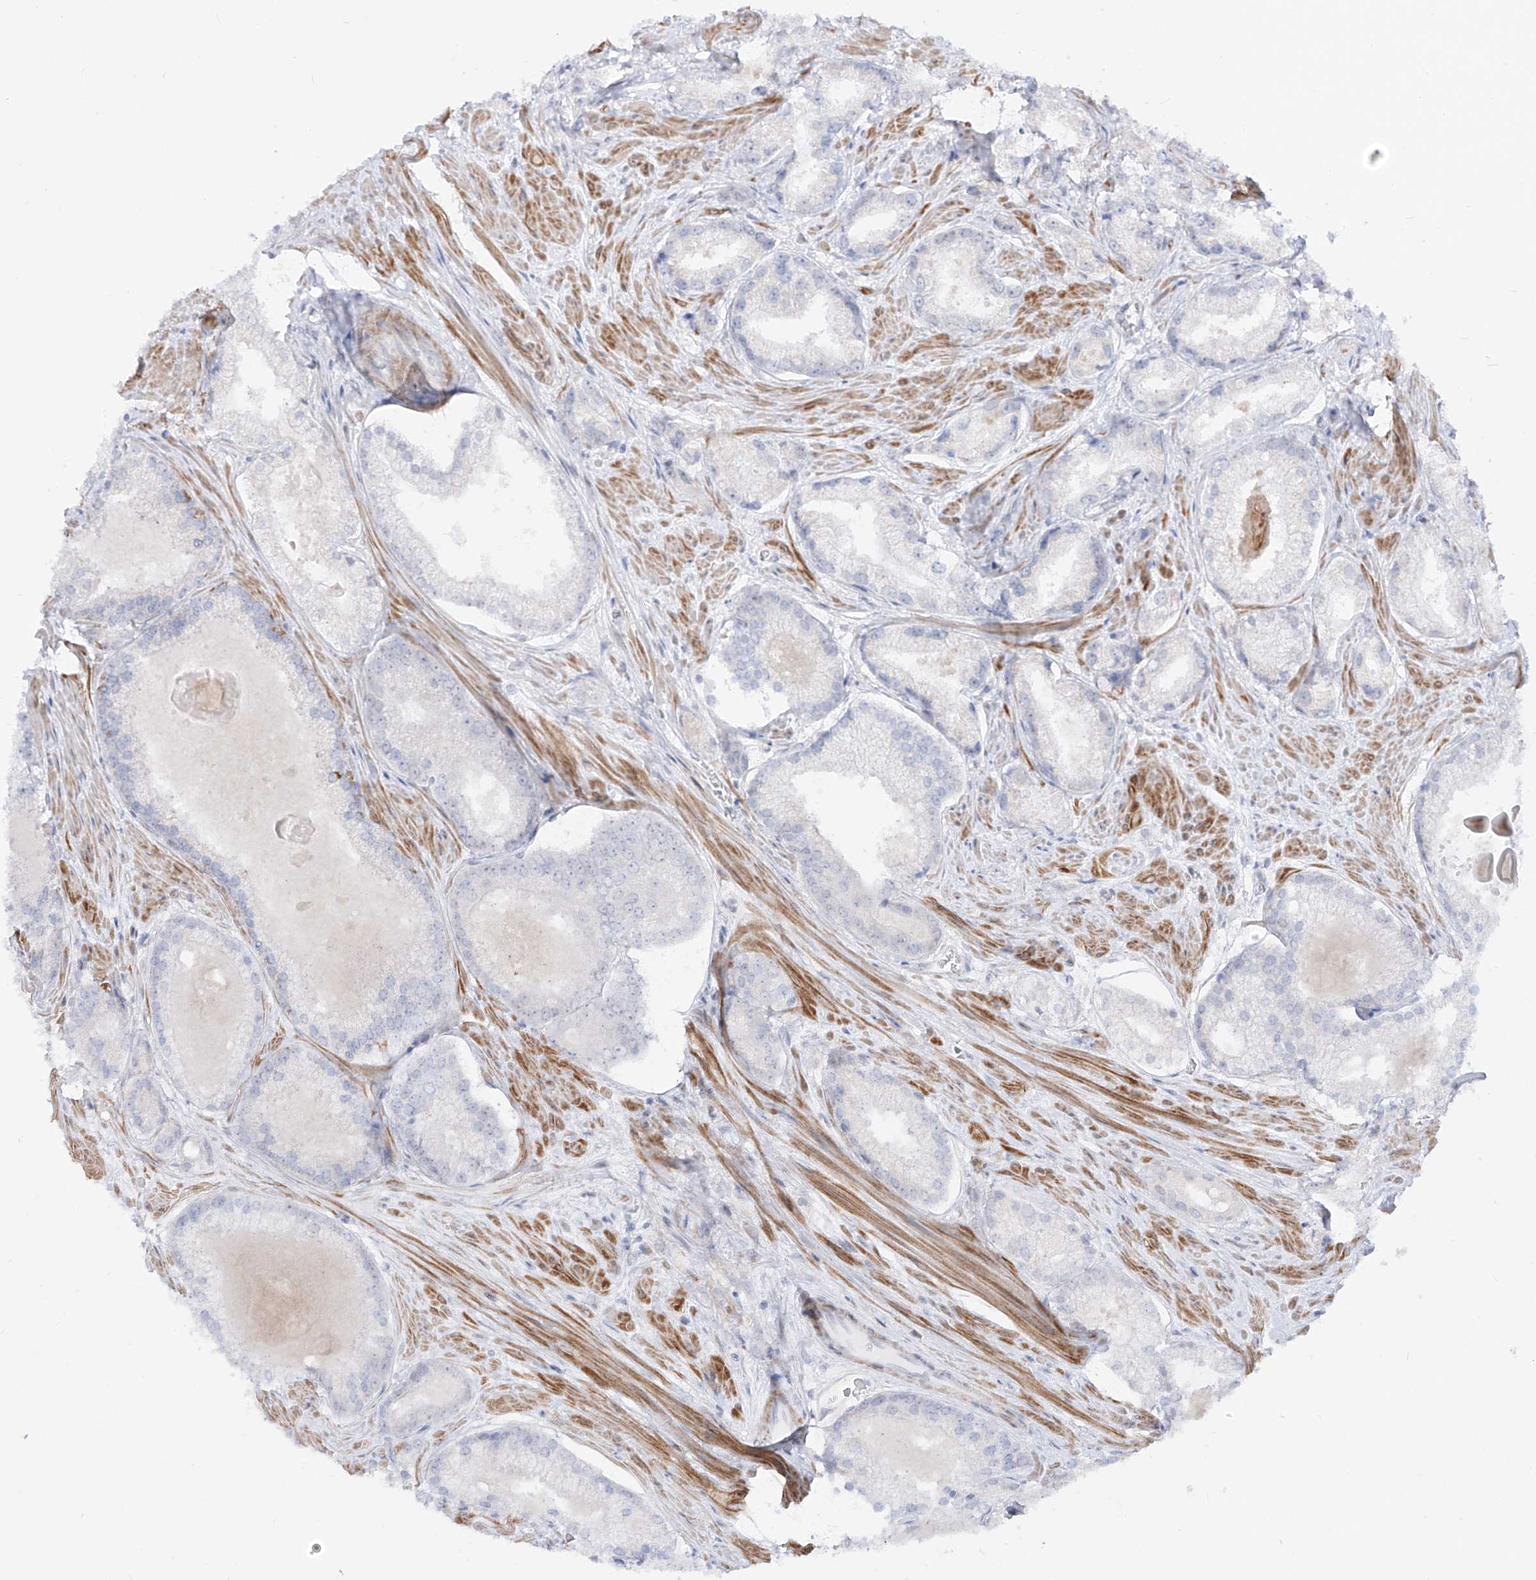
{"staining": {"intensity": "negative", "quantity": "none", "location": "none"}, "tissue": "prostate cancer", "cell_type": "Tumor cells", "image_type": "cancer", "snomed": [{"axis": "morphology", "description": "Adenocarcinoma, Low grade"}, {"axis": "topography", "description": "Prostate"}], "caption": "Prostate adenocarcinoma (low-grade) stained for a protein using immunohistochemistry exhibits no positivity tumor cells.", "gene": "ZNF180", "patient": {"sex": "male", "age": 54}}